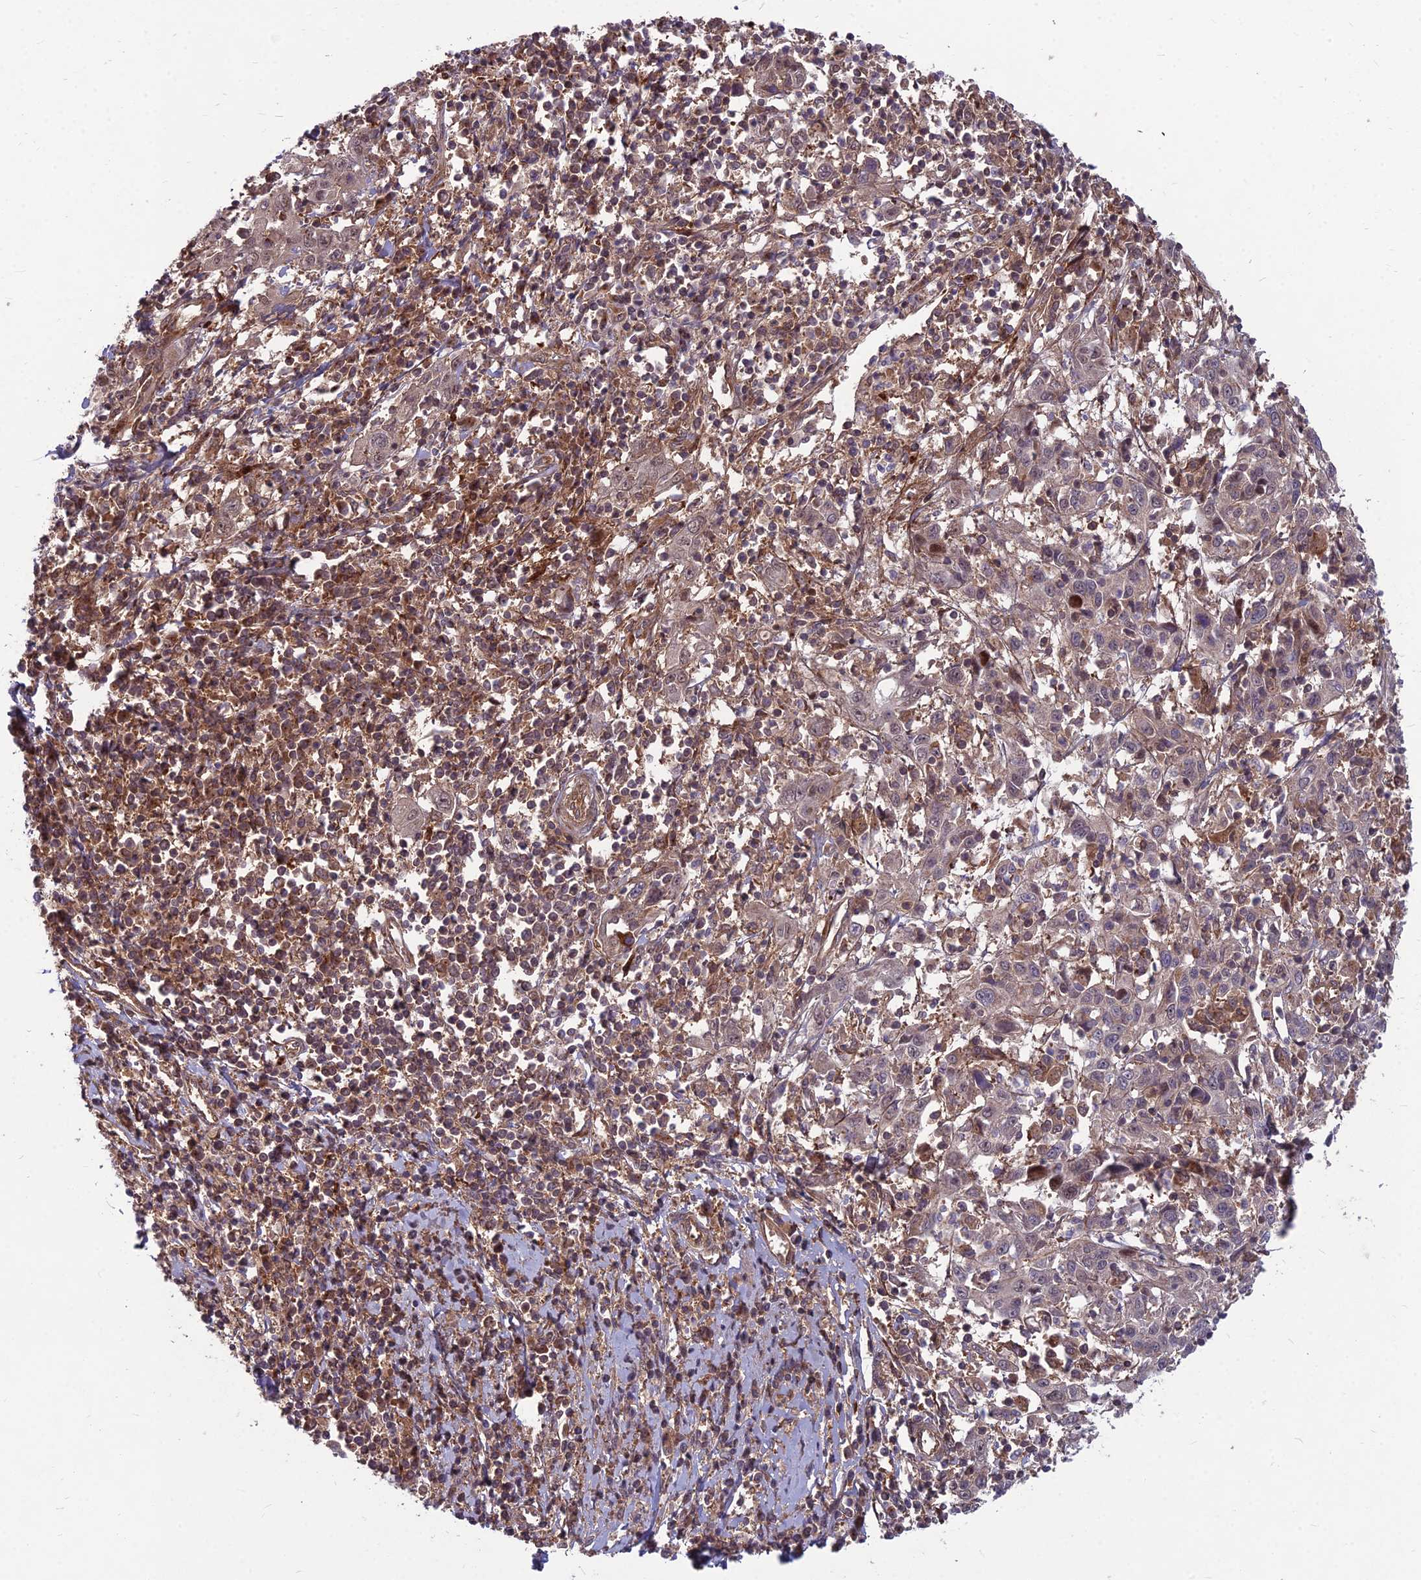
{"staining": {"intensity": "negative", "quantity": "none", "location": "none"}, "tissue": "cervical cancer", "cell_type": "Tumor cells", "image_type": "cancer", "snomed": [{"axis": "morphology", "description": "Squamous cell carcinoma, NOS"}, {"axis": "topography", "description": "Cervix"}], "caption": "Tumor cells are negative for protein expression in human cervical cancer.", "gene": "MFSD8", "patient": {"sex": "female", "age": 46}}